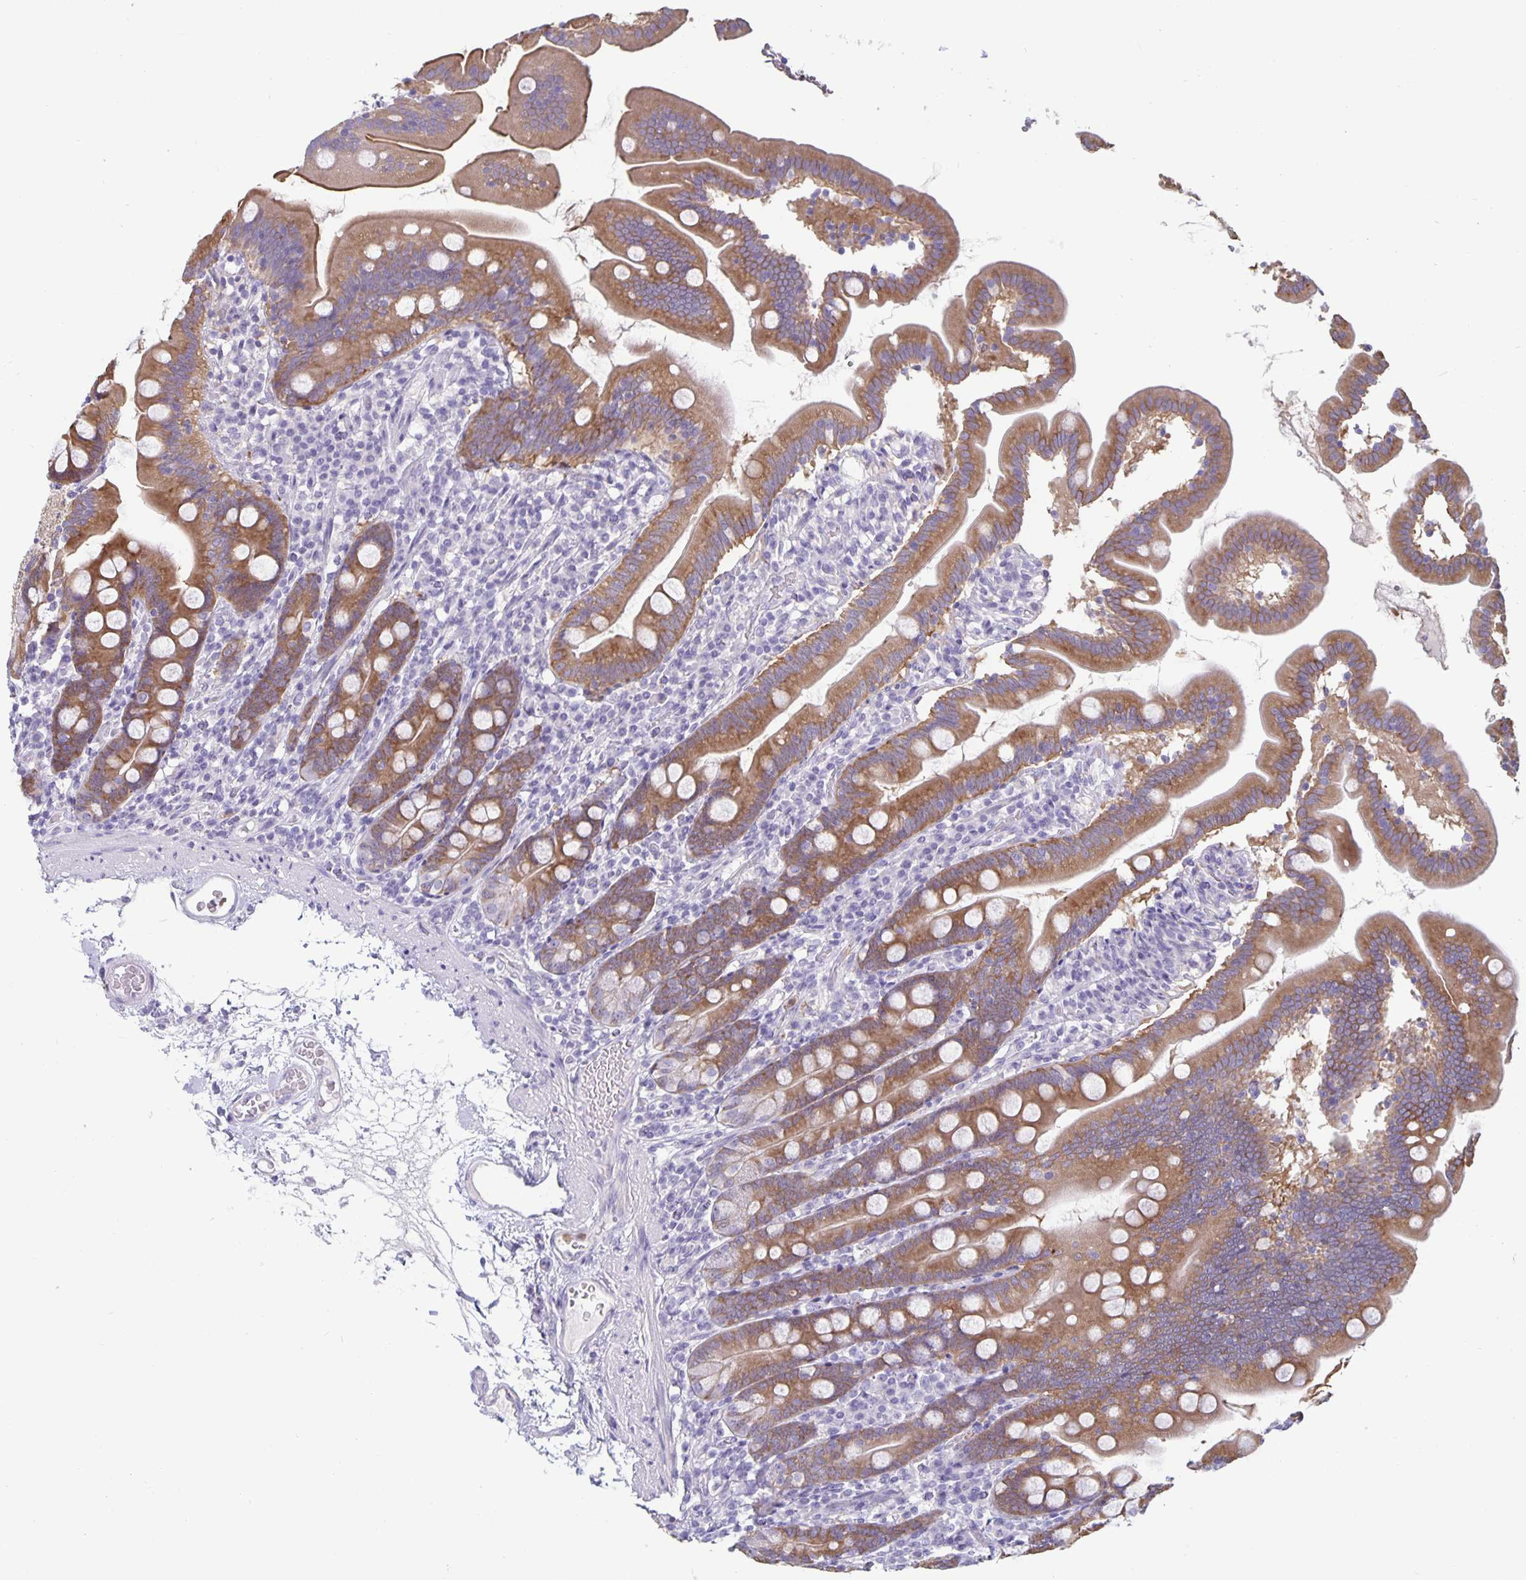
{"staining": {"intensity": "moderate", "quantity": ">75%", "location": "cytoplasmic/membranous"}, "tissue": "duodenum", "cell_type": "Glandular cells", "image_type": "normal", "snomed": [{"axis": "morphology", "description": "Normal tissue, NOS"}, {"axis": "topography", "description": "Duodenum"}], "caption": "A histopathology image showing moderate cytoplasmic/membranous positivity in approximately >75% of glandular cells in unremarkable duodenum, as visualized by brown immunohistochemical staining.", "gene": "PLCB3", "patient": {"sex": "female", "age": 67}}